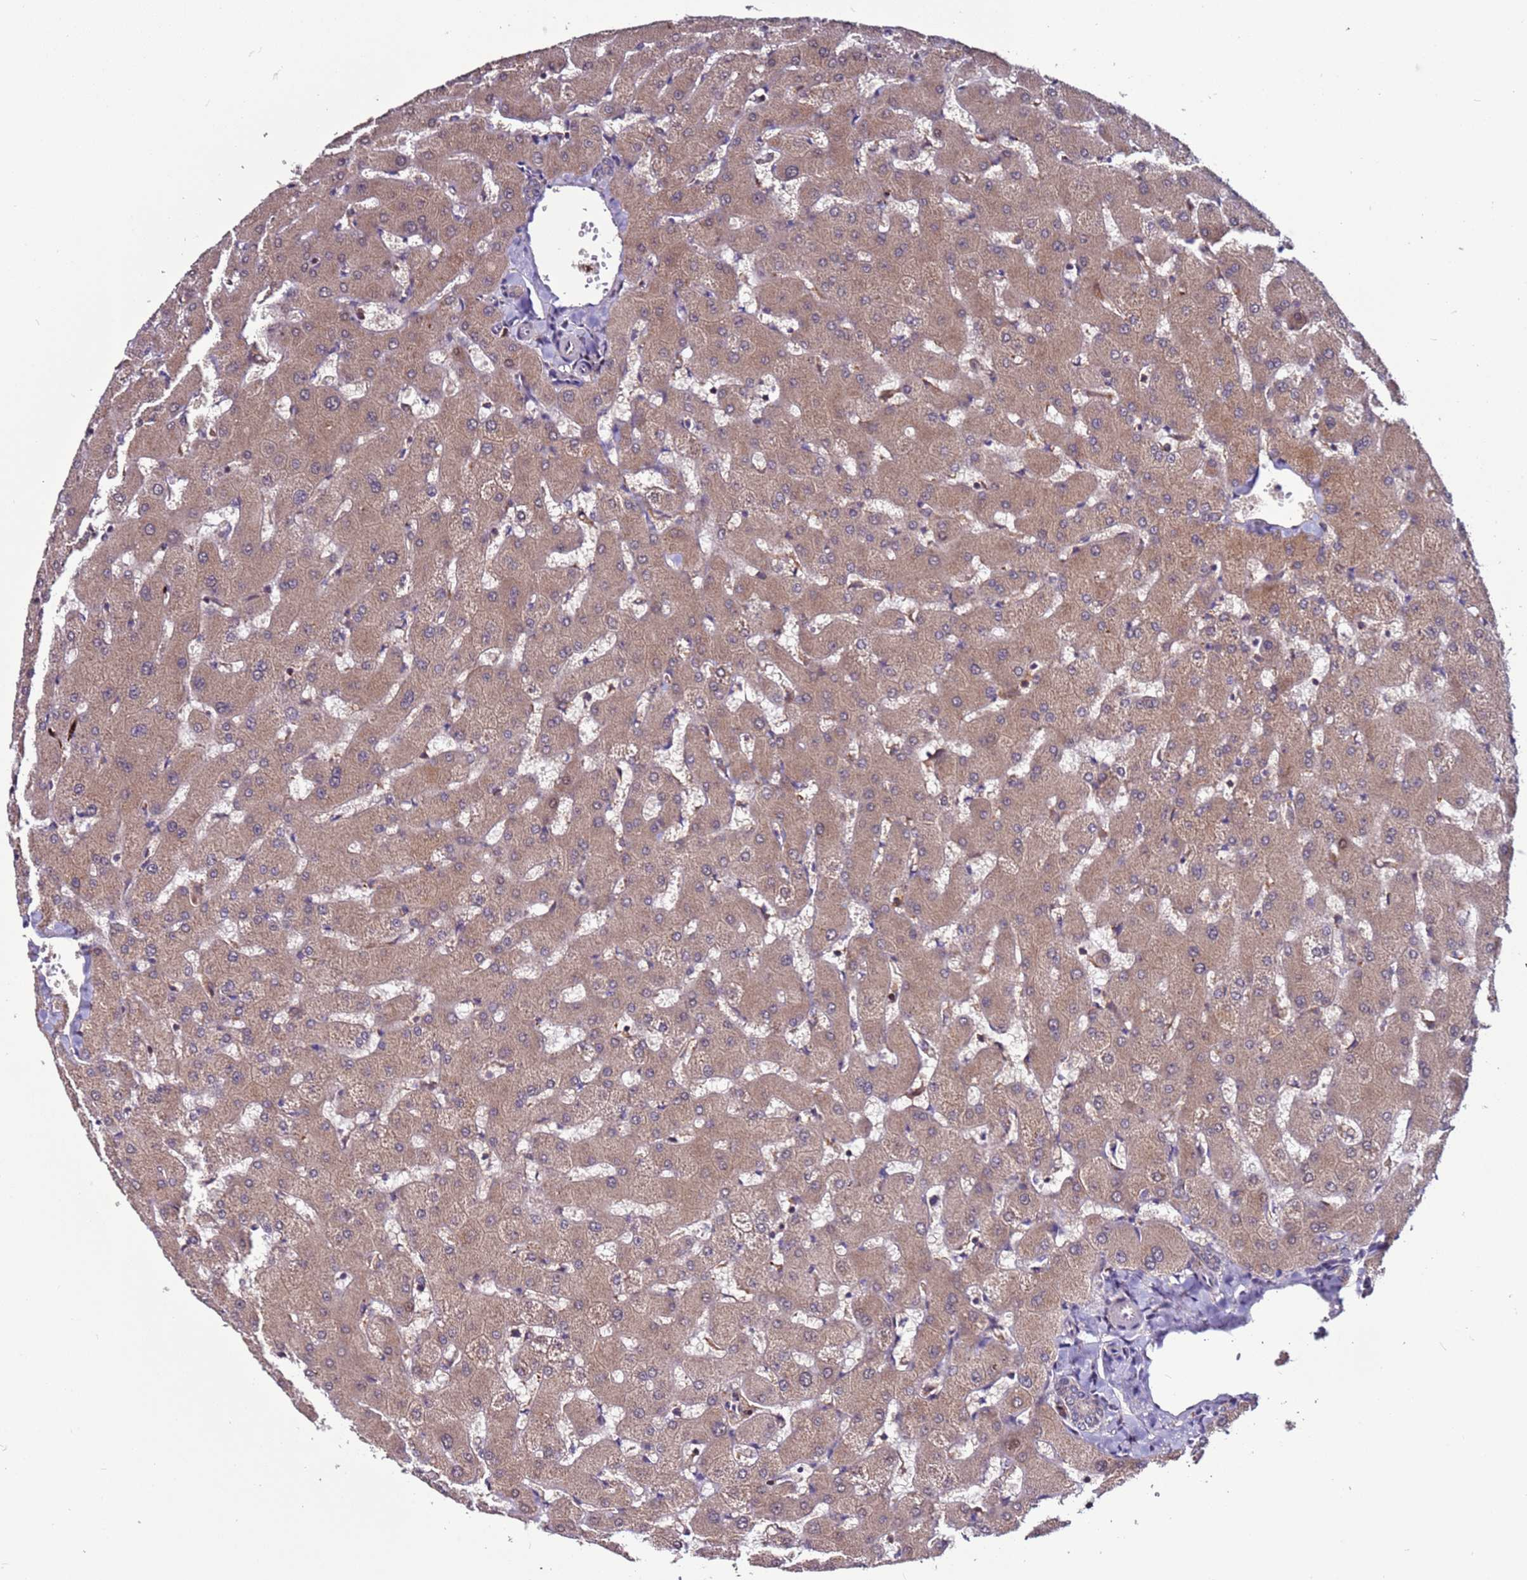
{"staining": {"intensity": "negative", "quantity": "none", "location": "none"}, "tissue": "liver", "cell_type": "Cholangiocytes", "image_type": "normal", "snomed": [{"axis": "morphology", "description": "Normal tissue, NOS"}, {"axis": "topography", "description": "Liver"}], "caption": "A high-resolution histopathology image shows immunohistochemistry staining of normal liver, which shows no significant positivity in cholangiocytes.", "gene": "GAREM1", "patient": {"sex": "female", "age": 63}}